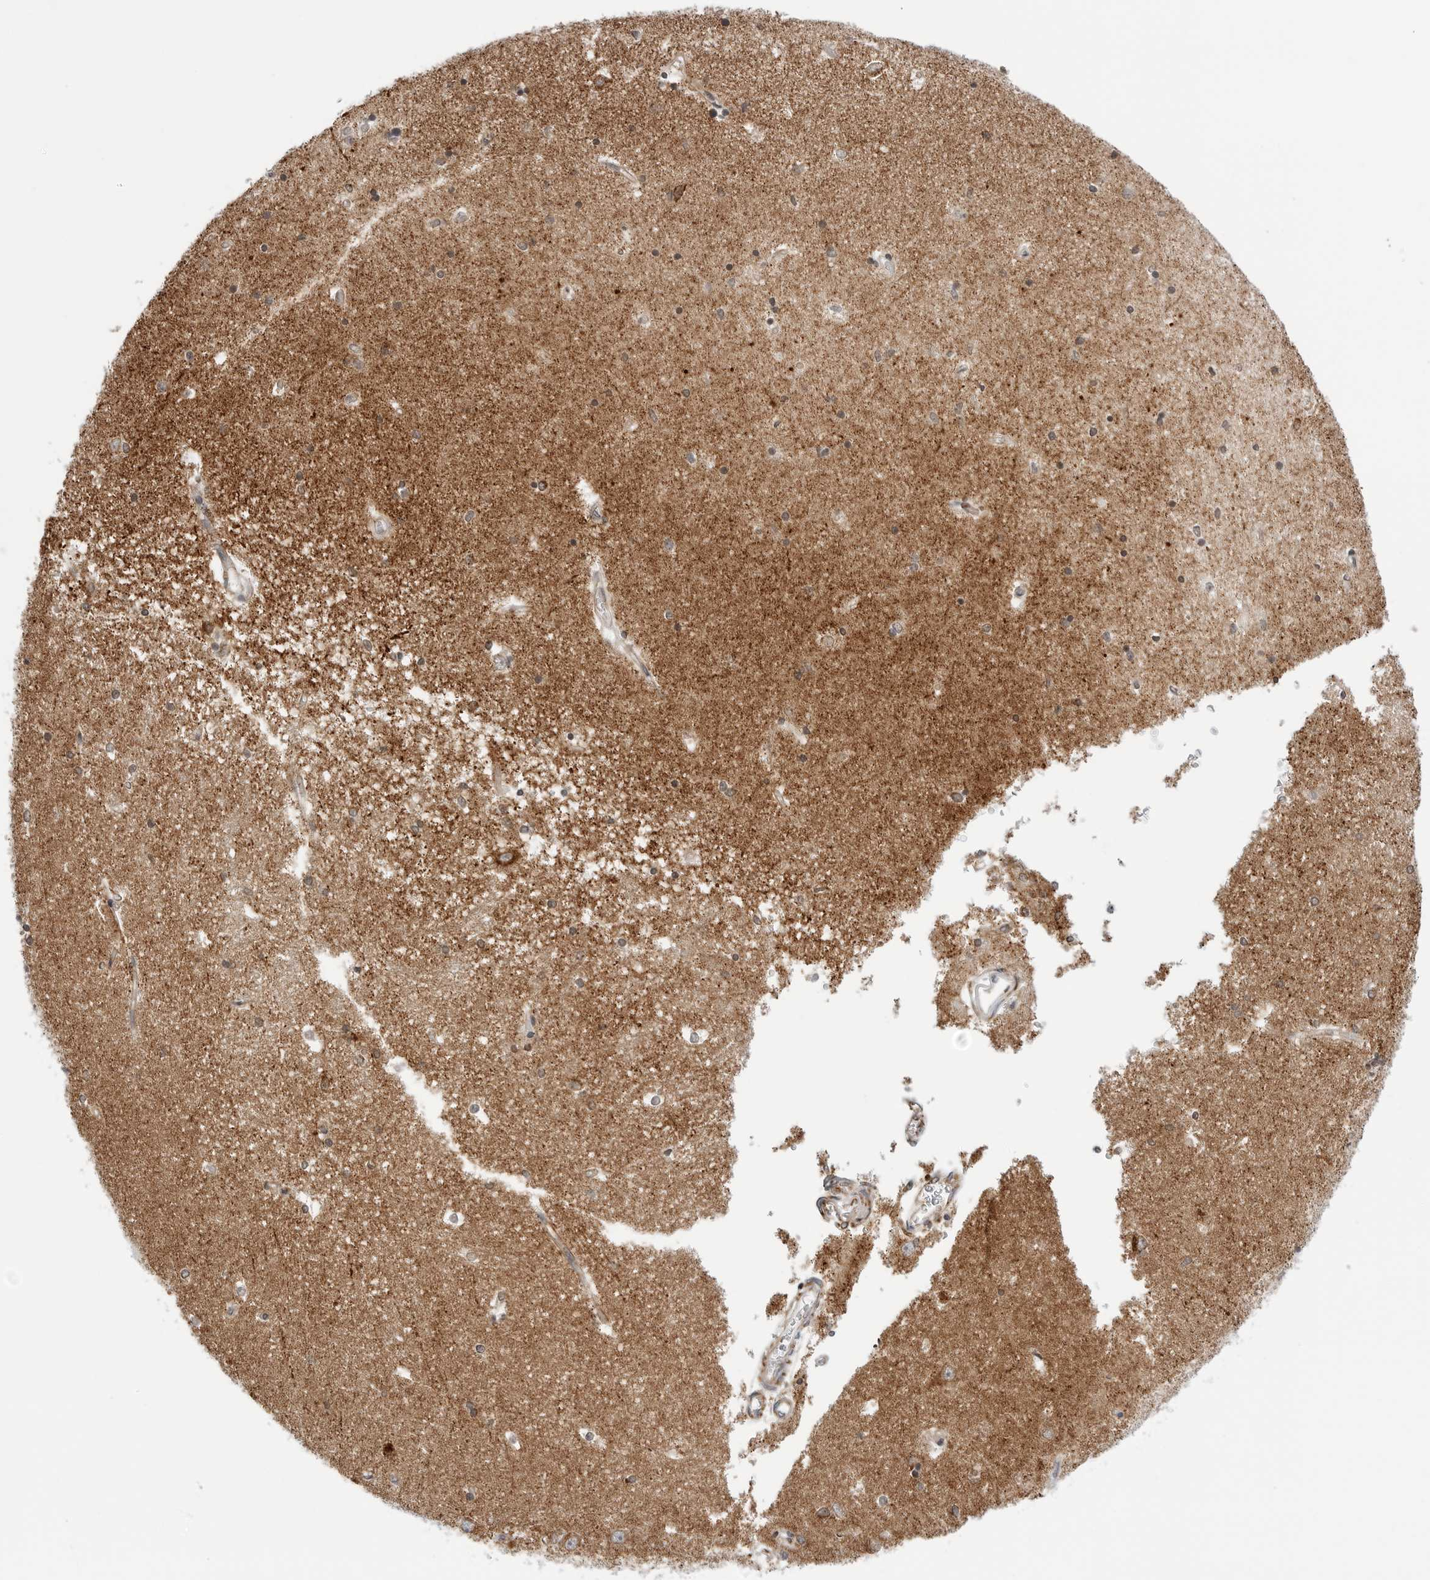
{"staining": {"intensity": "weak", "quantity": "<25%", "location": "cytoplasmic/membranous"}, "tissue": "hippocampus", "cell_type": "Glial cells", "image_type": "normal", "snomed": [{"axis": "morphology", "description": "Normal tissue, NOS"}, {"axis": "topography", "description": "Hippocampus"}], "caption": "Glial cells show no significant protein positivity in benign hippocampus.", "gene": "ATP5IF1", "patient": {"sex": "male", "age": 45}}